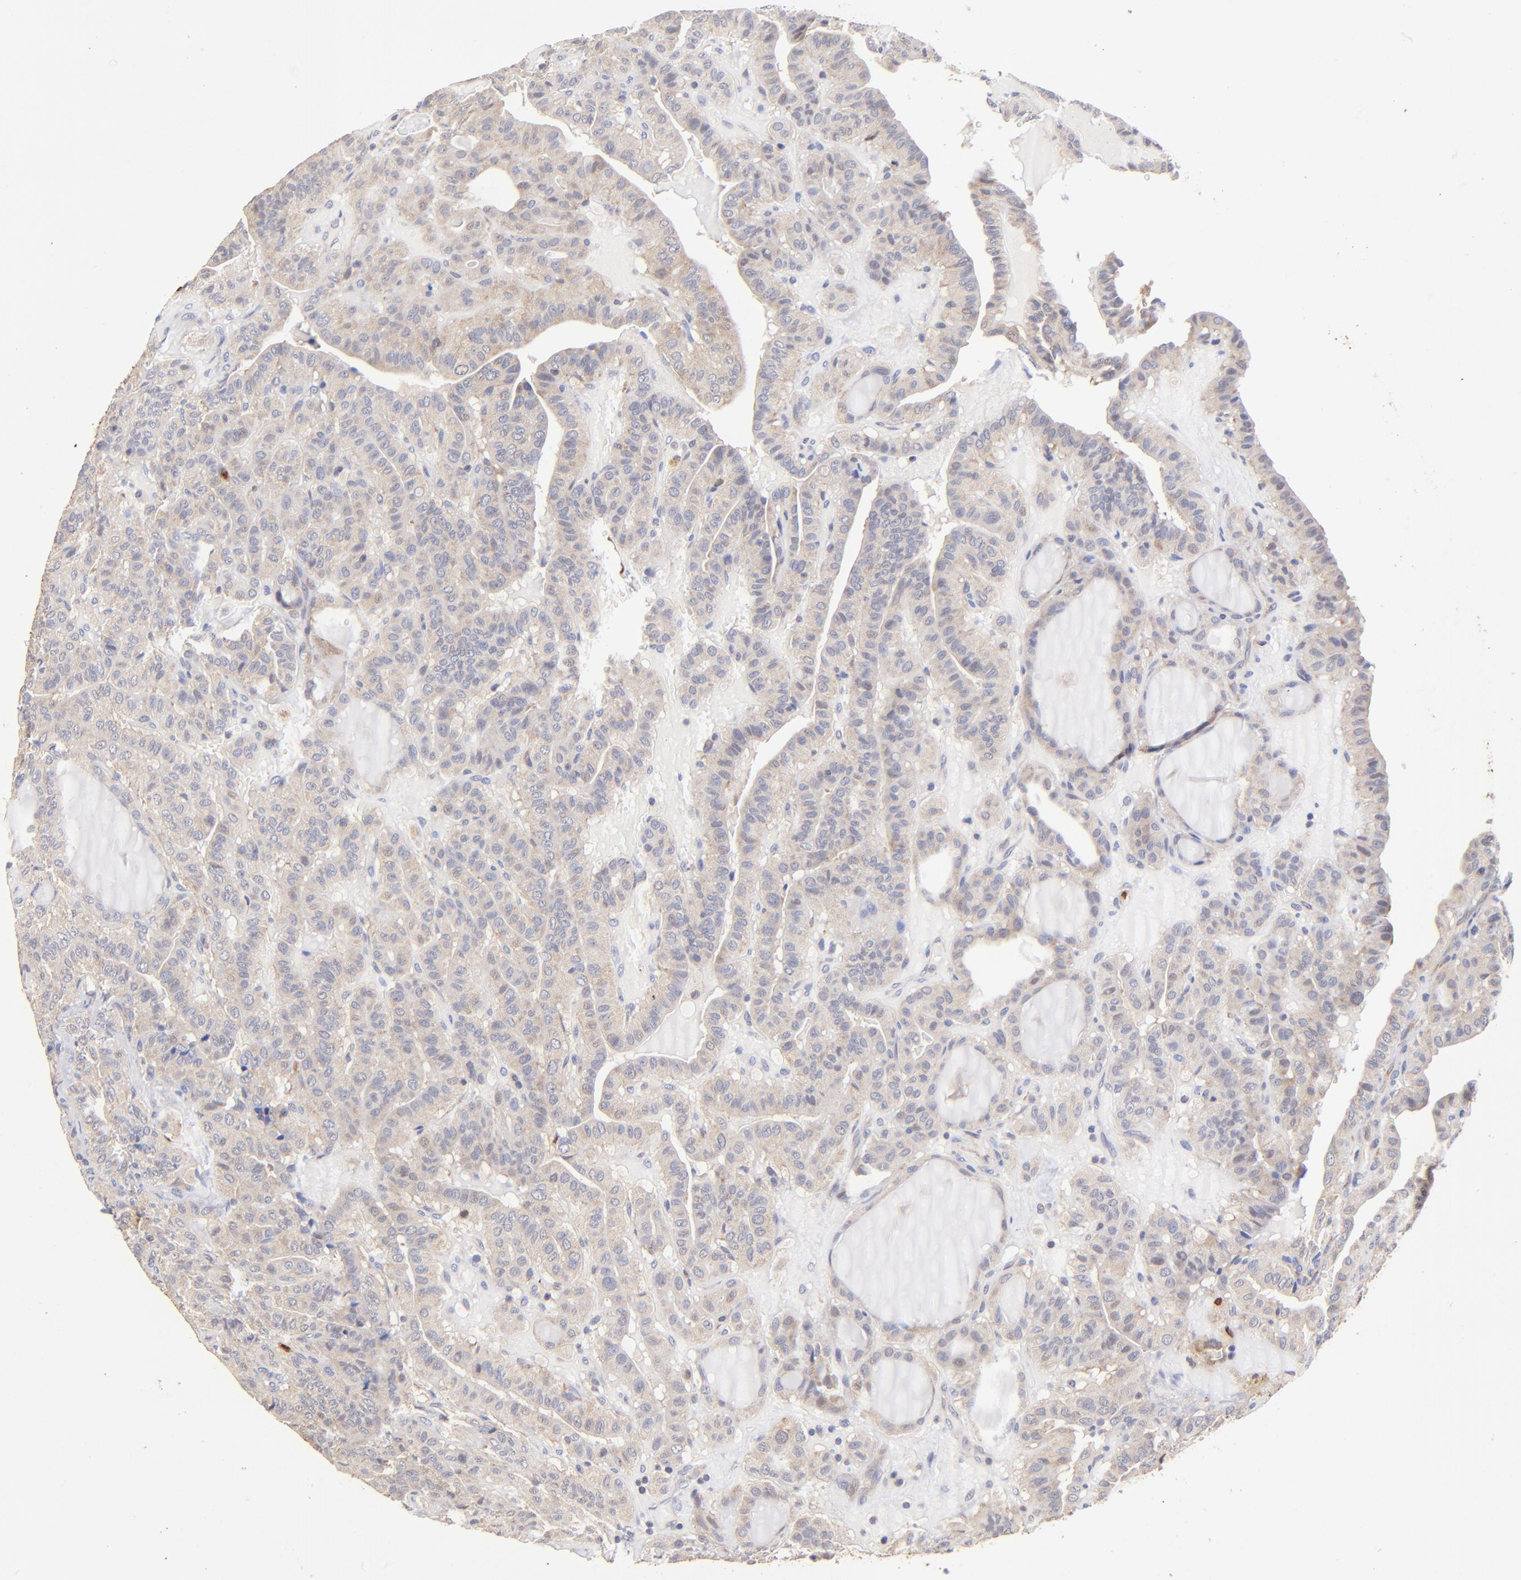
{"staining": {"intensity": "weak", "quantity": ">75%", "location": "cytoplasmic/membranous"}, "tissue": "thyroid cancer", "cell_type": "Tumor cells", "image_type": "cancer", "snomed": [{"axis": "morphology", "description": "Papillary adenocarcinoma, NOS"}, {"axis": "topography", "description": "Thyroid gland"}], "caption": "Weak cytoplasmic/membranous expression for a protein is seen in approximately >75% of tumor cells of papillary adenocarcinoma (thyroid) using immunohistochemistry (IHC).", "gene": "BBOF1", "patient": {"sex": "male", "age": 77}}